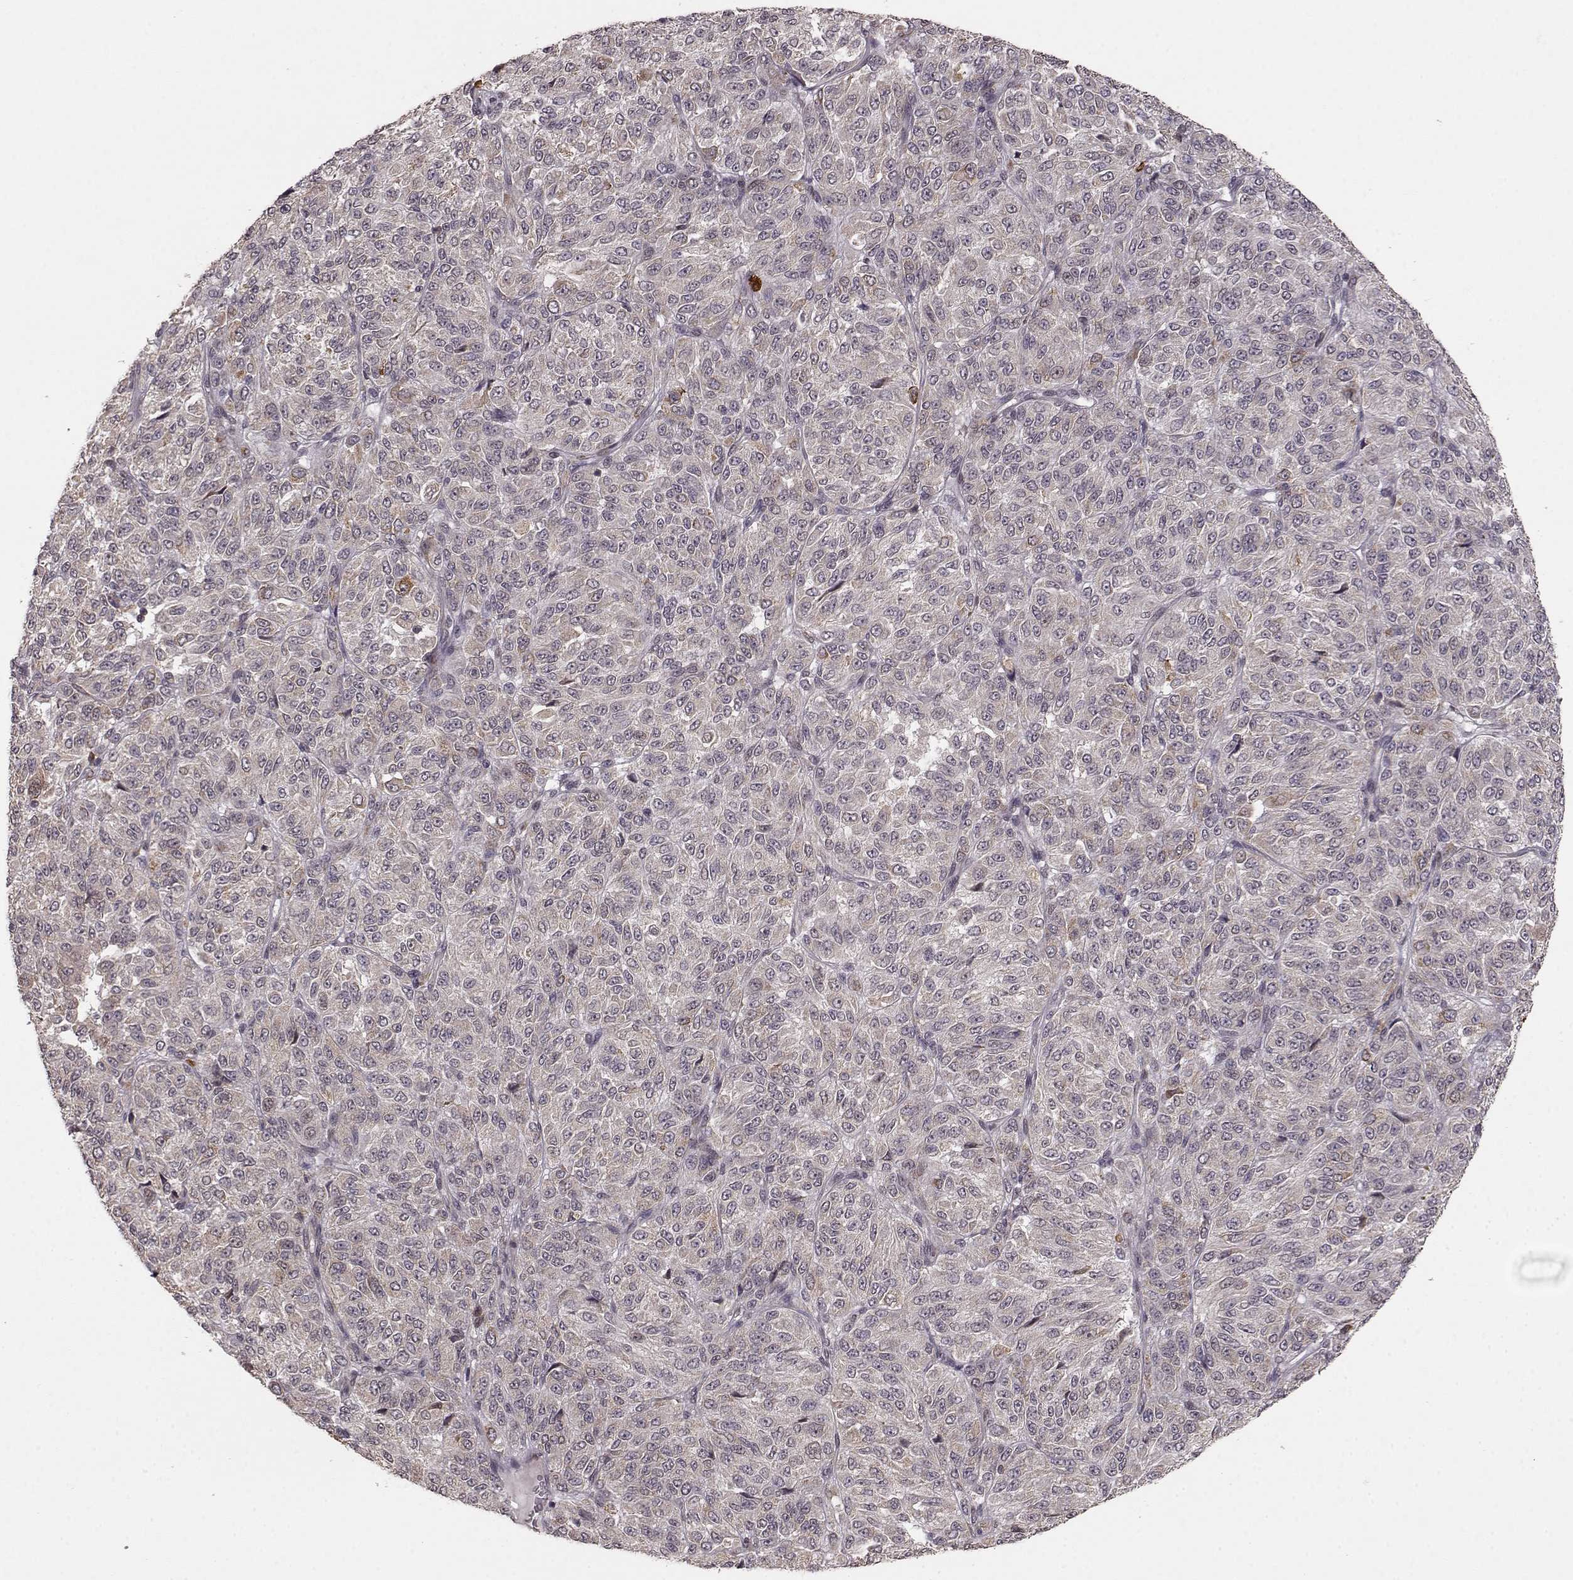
{"staining": {"intensity": "negative", "quantity": "none", "location": "none"}, "tissue": "melanoma", "cell_type": "Tumor cells", "image_type": "cancer", "snomed": [{"axis": "morphology", "description": "Malignant melanoma, Metastatic site"}, {"axis": "topography", "description": "Brain"}], "caption": "A photomicrograph of human melanoma is negative for staining in tumor cells. (DAB (3,3'-diaminobenzidine) immunohistochemistry (IHC) with hematoxylin counter stain).", "gene": "ELOVL5", "patient": {"sex": "female", "age": 56}}